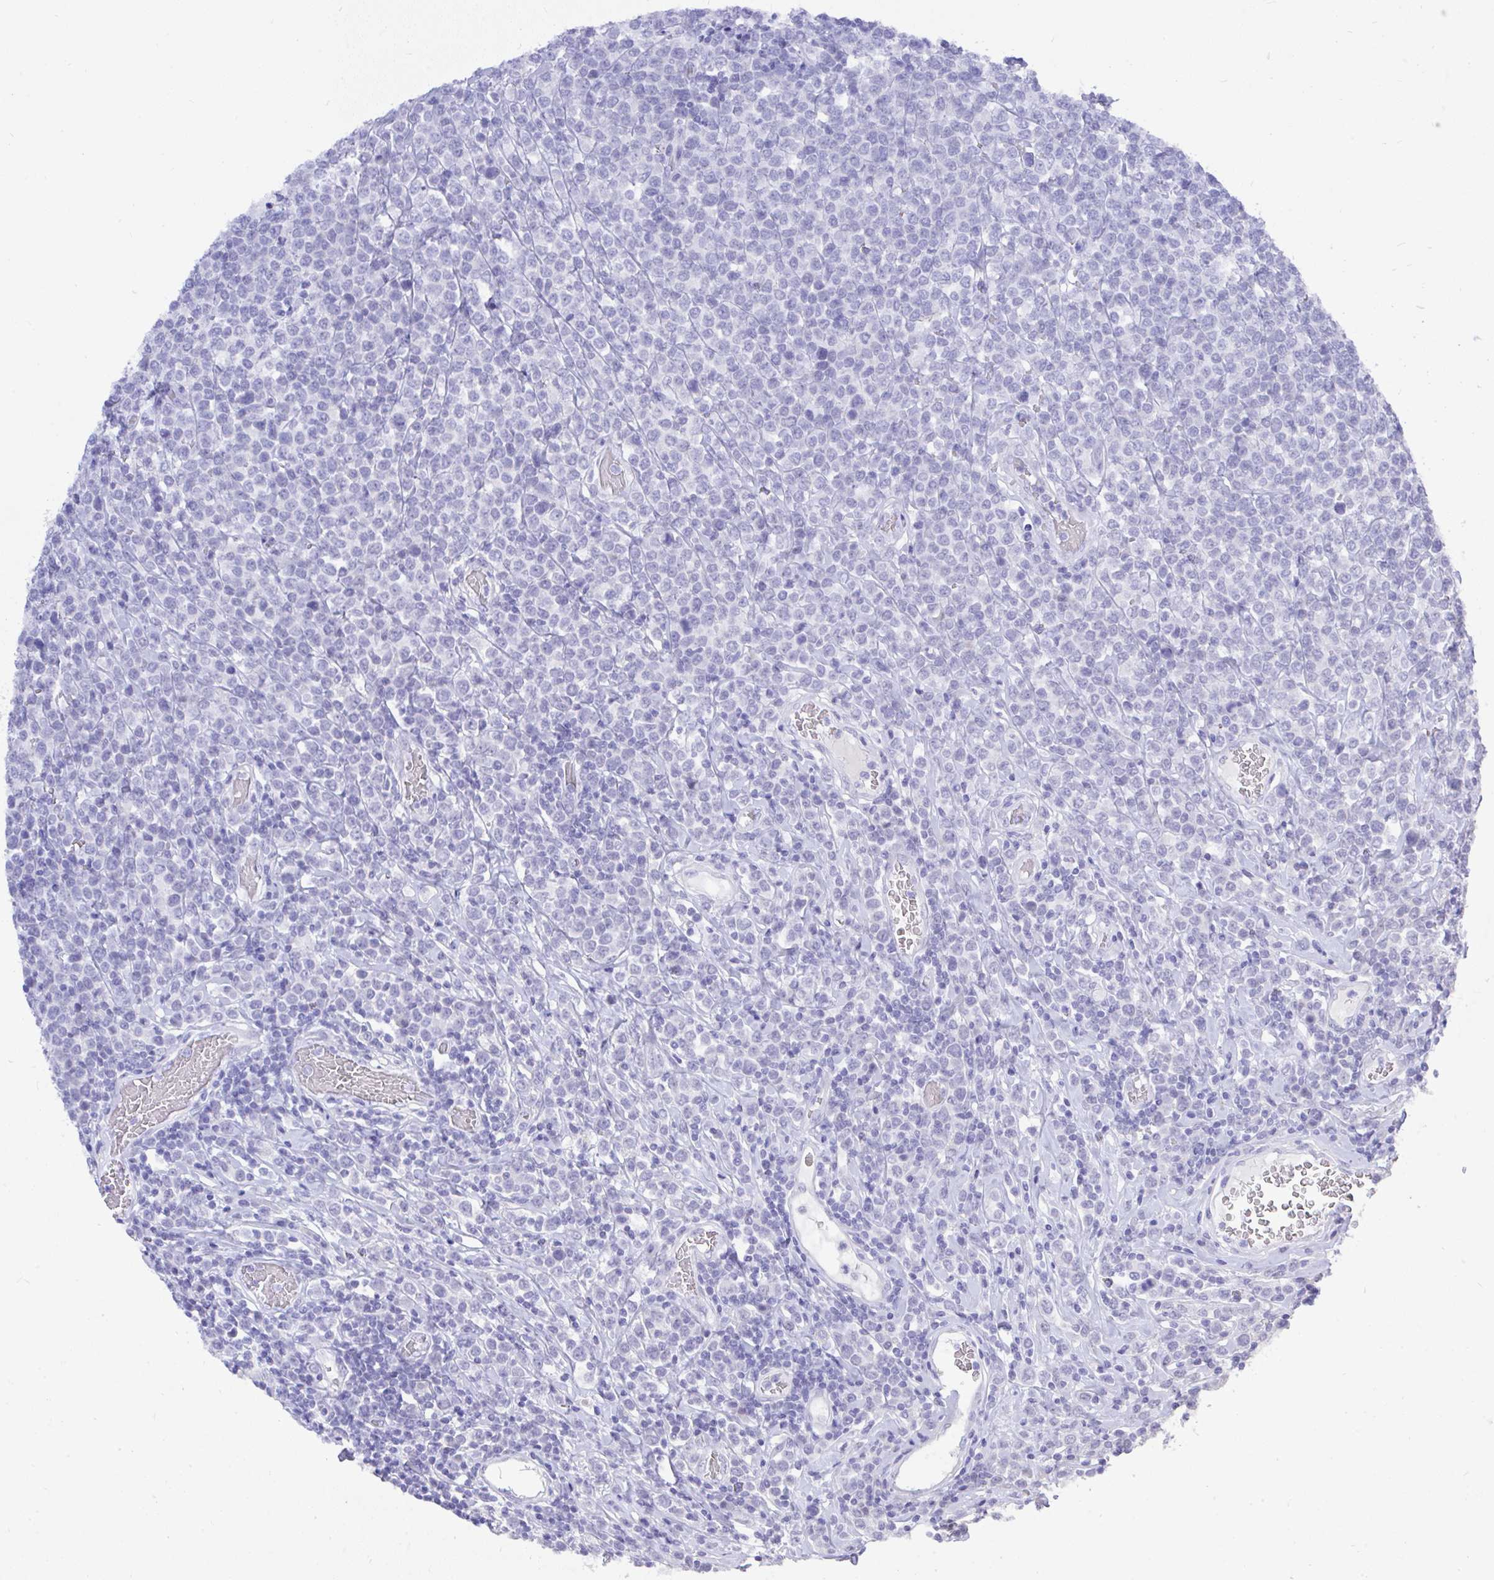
{"staining": {"intensity": "negative", "quantity": "none", "location": "none"}, "tissue": "lymphoma", "cell_type": "Tumor cells", "image_type": "cancer", "snomed": [{"axis": "morphology", "description": "Malignant lymphoma, non-Hodgkin's type, High grade"}, {"axis": "topography", "description": "Soft tissue"}], "caption": "An immunohistochemistry photomicrograph of lymphoma is shown. There is no staining in tumor cells of lymphoma.", "gene": "MS4A12", "patient": {"sex": "female", "age": 56}}